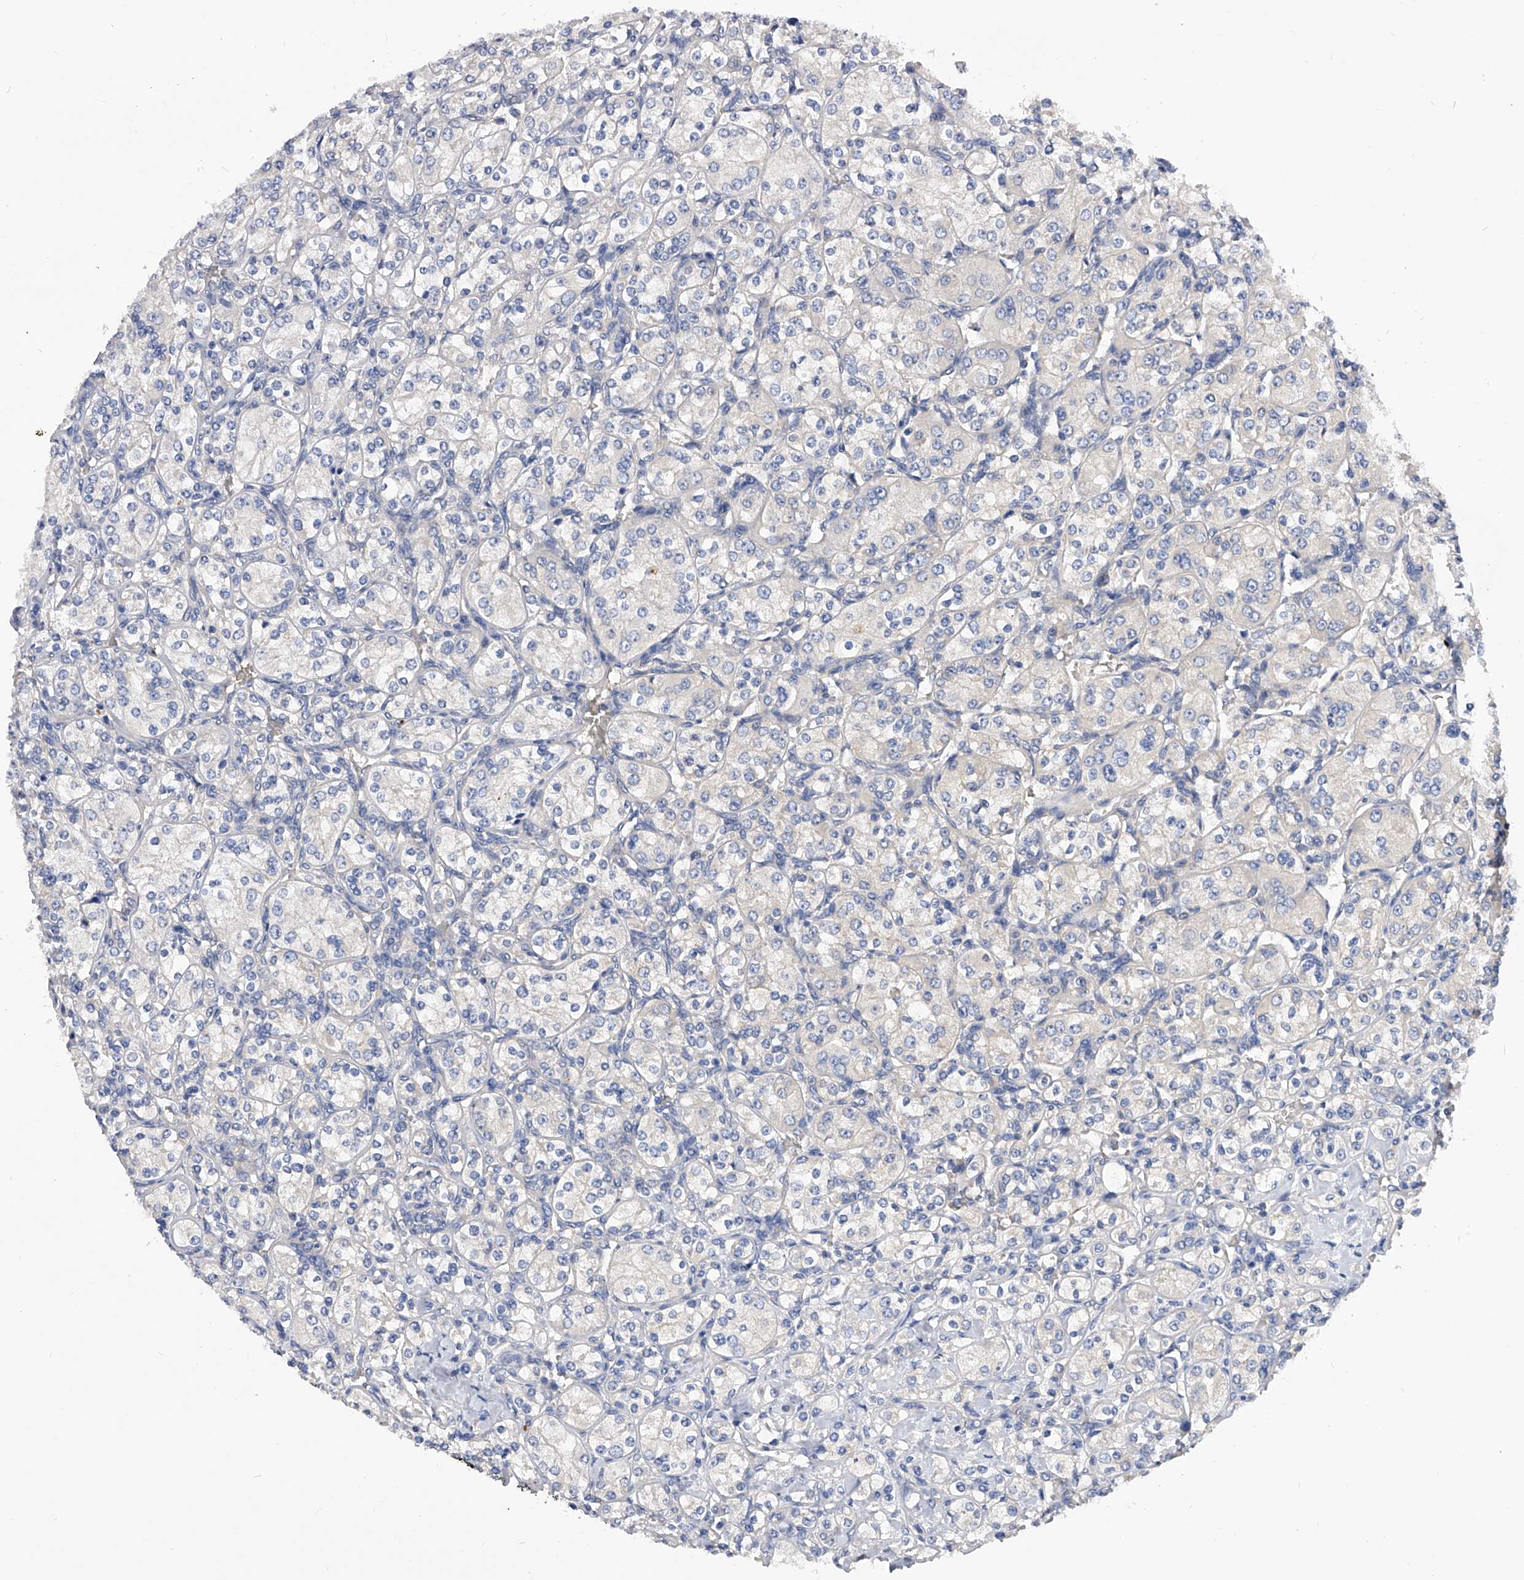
{"staining": {"intensity": "negative", "quantity": "none", "location": "none"}, "tissue": "renal cancer", "cell_type": "Tumor cells", "image_type": "cancer", "snomed": [{"axis": "morphology", "description": "Adenocarcinoma, NOS"}, {"axis": "topography", "description": "Kidney"}], "caption": "Immunohistochemistry of renal cancer shows no positivity in tumor cells.", "gene": "PPP5C", "patient": {"sex": "male", "age": 77}}